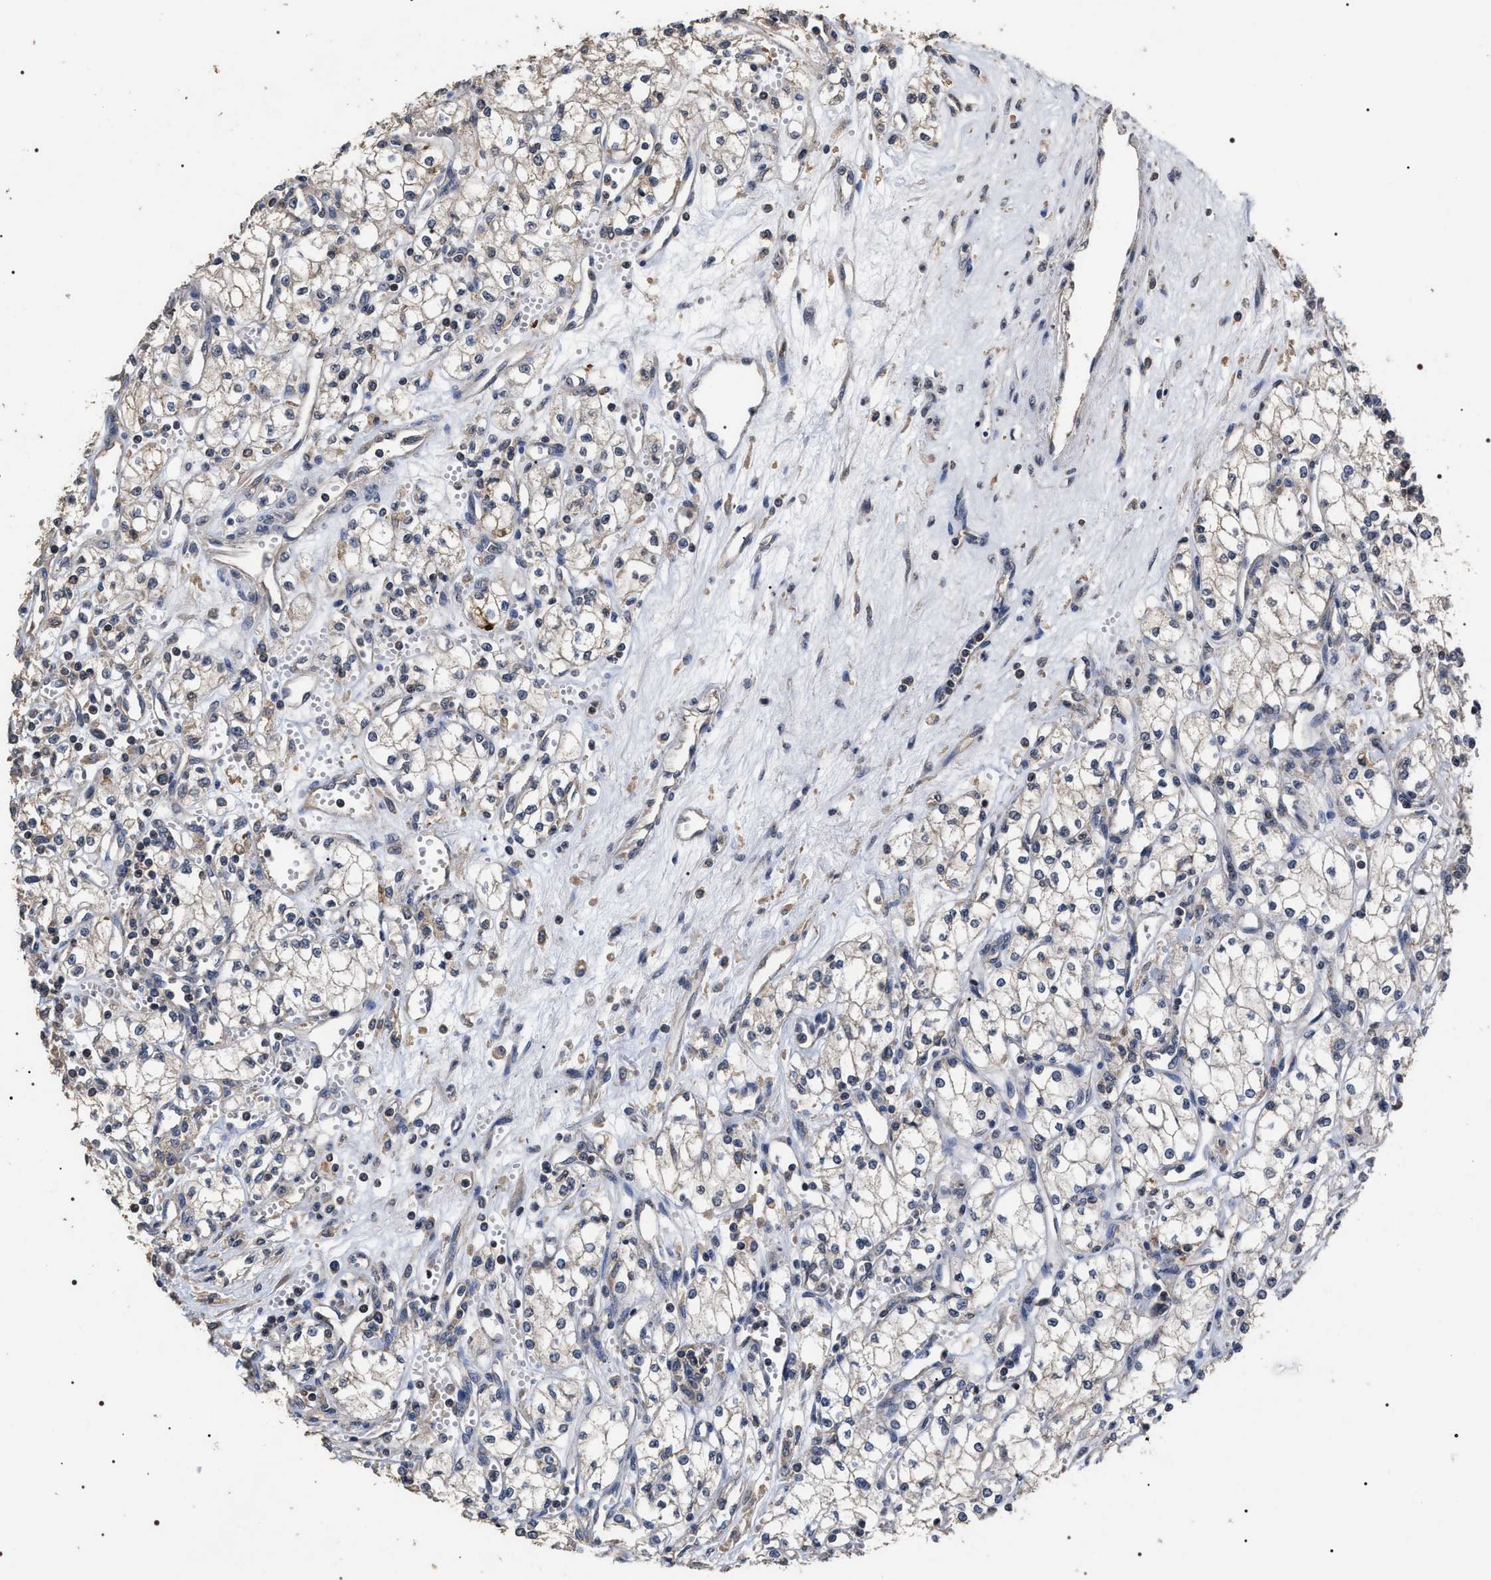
{"staining": {"intensity": "negative", "quantity": "none", "location": "none"}, "tissue": "renal cancer", "cell_type": "Tumor cells", "image_type": "cancer", "snomed": [{"axis": "morphology", "description": "Adenocarcinoma, NOS"}, {"axis": "topography", "description": "Kidney"}], "caption": "High magnification brightfield microscopy of adenocarcinoma (renal) stained with DAB (brown) and counterstained with hematoxylin (blue): tumor cells show no significant expression.", "gene": "UPF3A", "patient": {"sex": "male", "age": 59}}